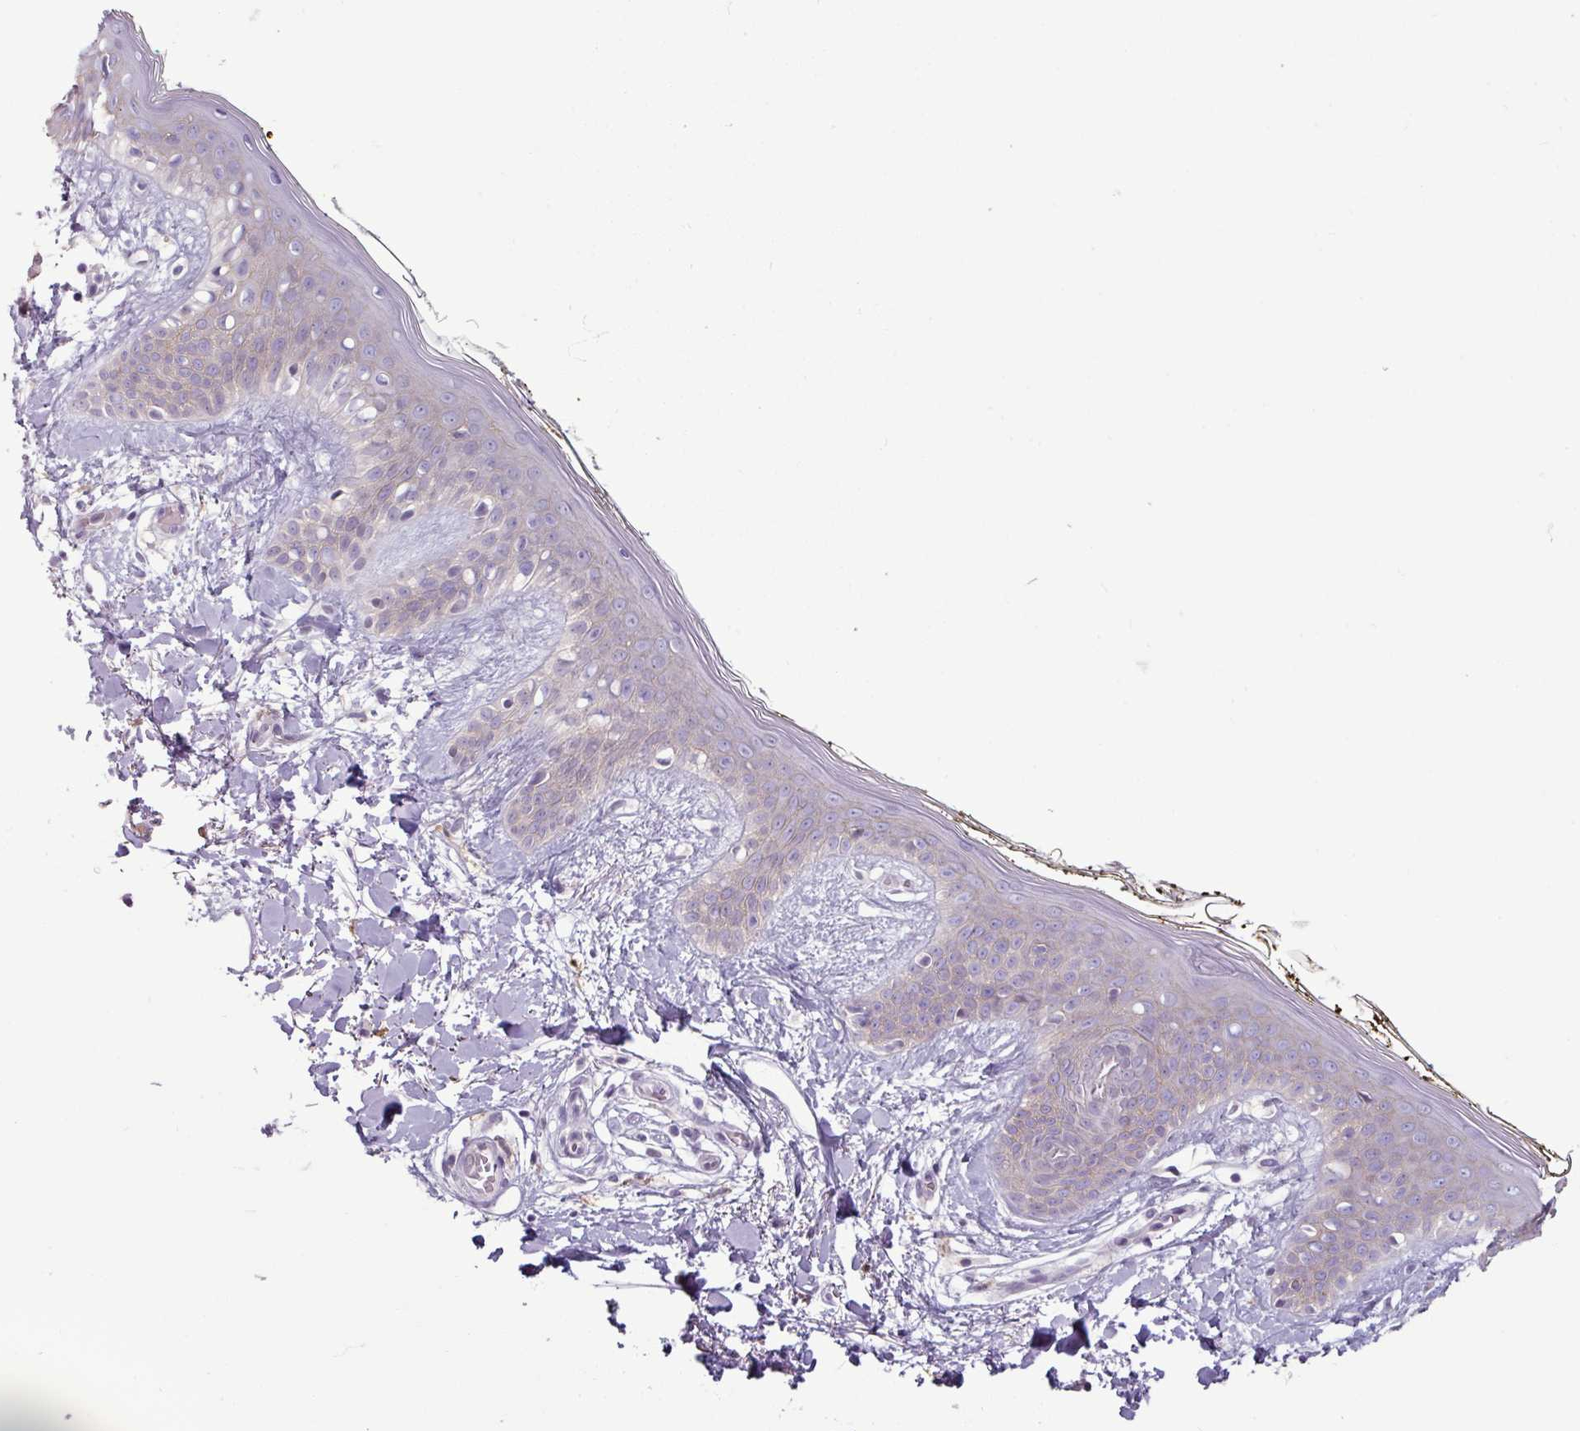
{"staining": {"intensity": "negative", "quantity": "none", "location": "none"}, "tissue": "skin", "cell_type": "Fibroblasts", "image_type": "normal", "snomed": [{"axis": "morphology", "description": "Normal tissue, NOS"}, {"axis": "topography", "description": "Skin"}], "caption": "IHC image of unremarkable skin: skin stained with DAB (3,3'-diaminobenzidine) displays no significant protein positivity in fibroblasts. The staining is performed using DAB brown chromogen with nuclei counter-stained in using hematoxylin.", "gene": "PNMA6A", "patient": {"sex": "female", "age": 34}}